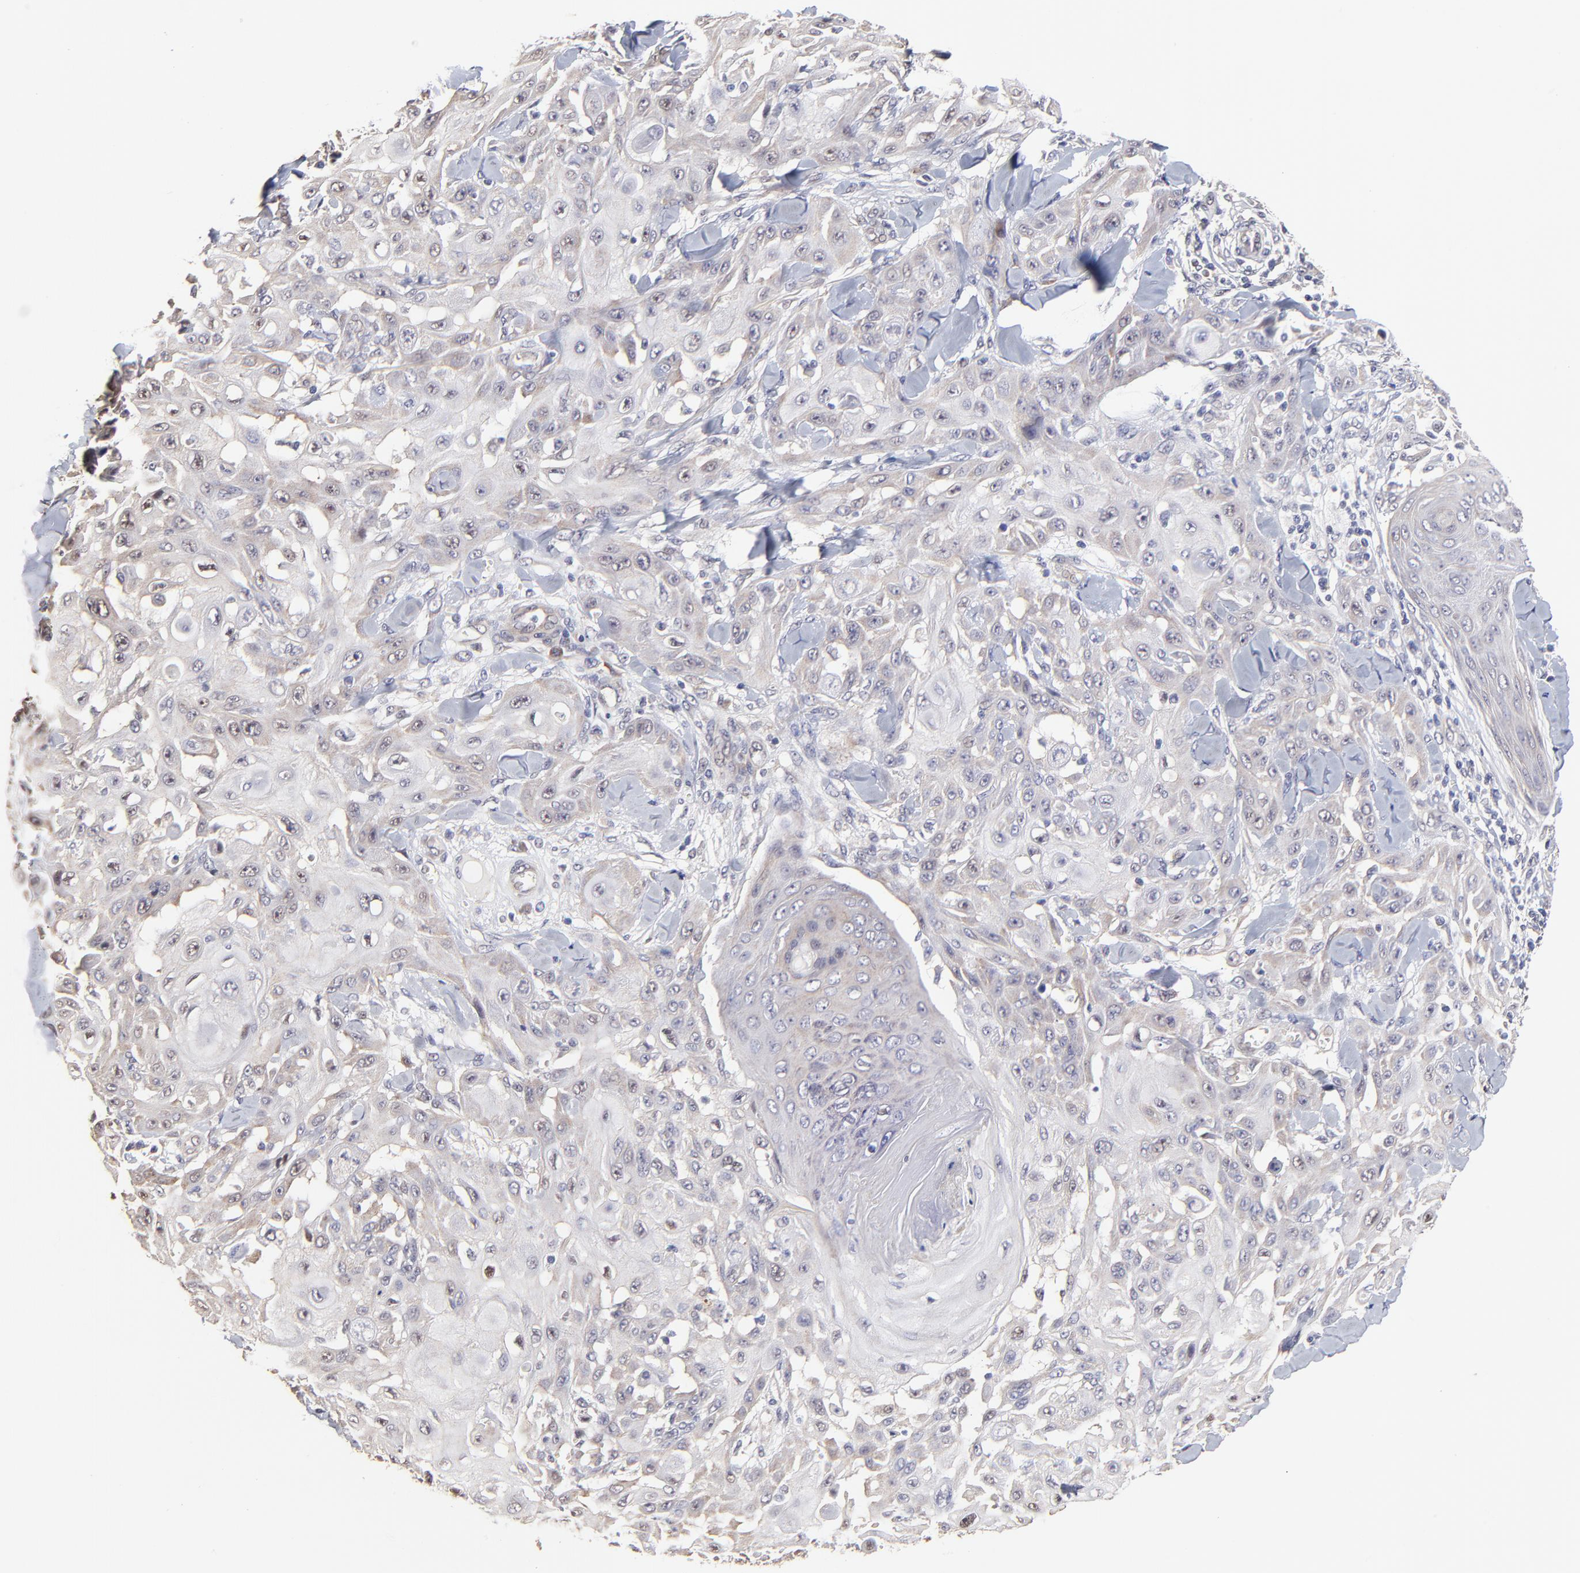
{"staining": {"intensity": "weak", "quantity": "<25%", "location": "cytoplasmic/membranous"}, "tissue": "skin cancer", "cell_type": "Tumor cells", "image_type": "cancer", "snomed": [{"axis": "morphology", "description": "Squamous cell carcinoma, NOS"}, {"axis": "topography", "description": "Skin"}], "caption": "High magnification brightfield microscopy of skin cancer (squamous cell carcinoma) stained with DAB (brown) and counterstained with hematoxylin (blue): tumor cells show no significant staining.", "gene": "ZNF10", "patient": {"sex": "male", "age": 24}}